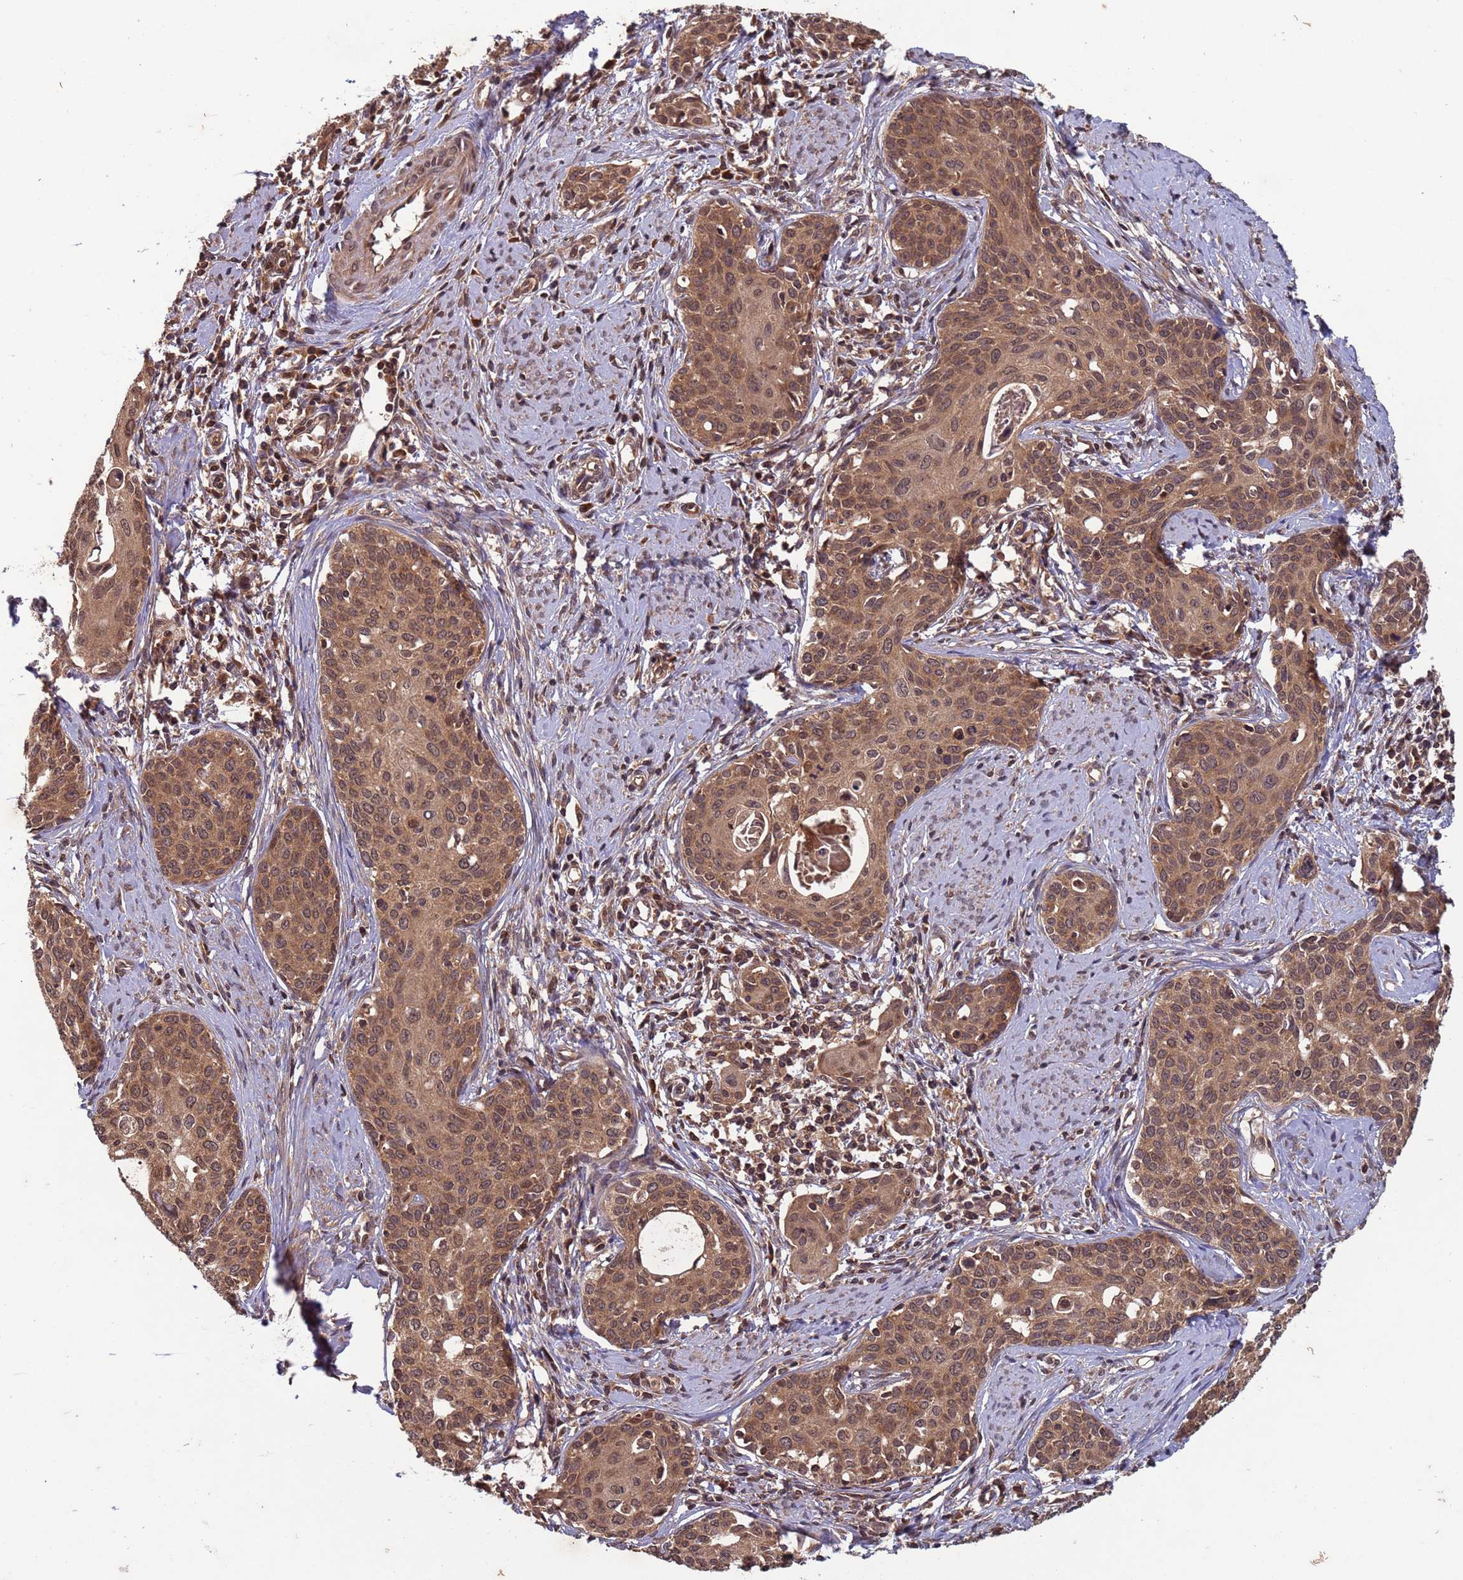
{"staining": {"intensity": "moderate", "quantity": ">75%", "location": "cytoplasmic/membranous,nuclear"}, "tissue": "cervical cancer", "cell_type": "Tumor cells", "image_type": "cancer", "snomed": [{"axis": "morphology", "description": "Squamous cell carcinoma, NOS"}, {"axis": "topography", "description": "Cervix"}], "caption": "Brown immunohistochemical staining in human cervical cancer exhibits moderate cytoplasmic/membranous and nuclear staining in approximately >75% of tumor cells.", "gene": "ERI1", "patient": {"sex": "female", "age": 46}}